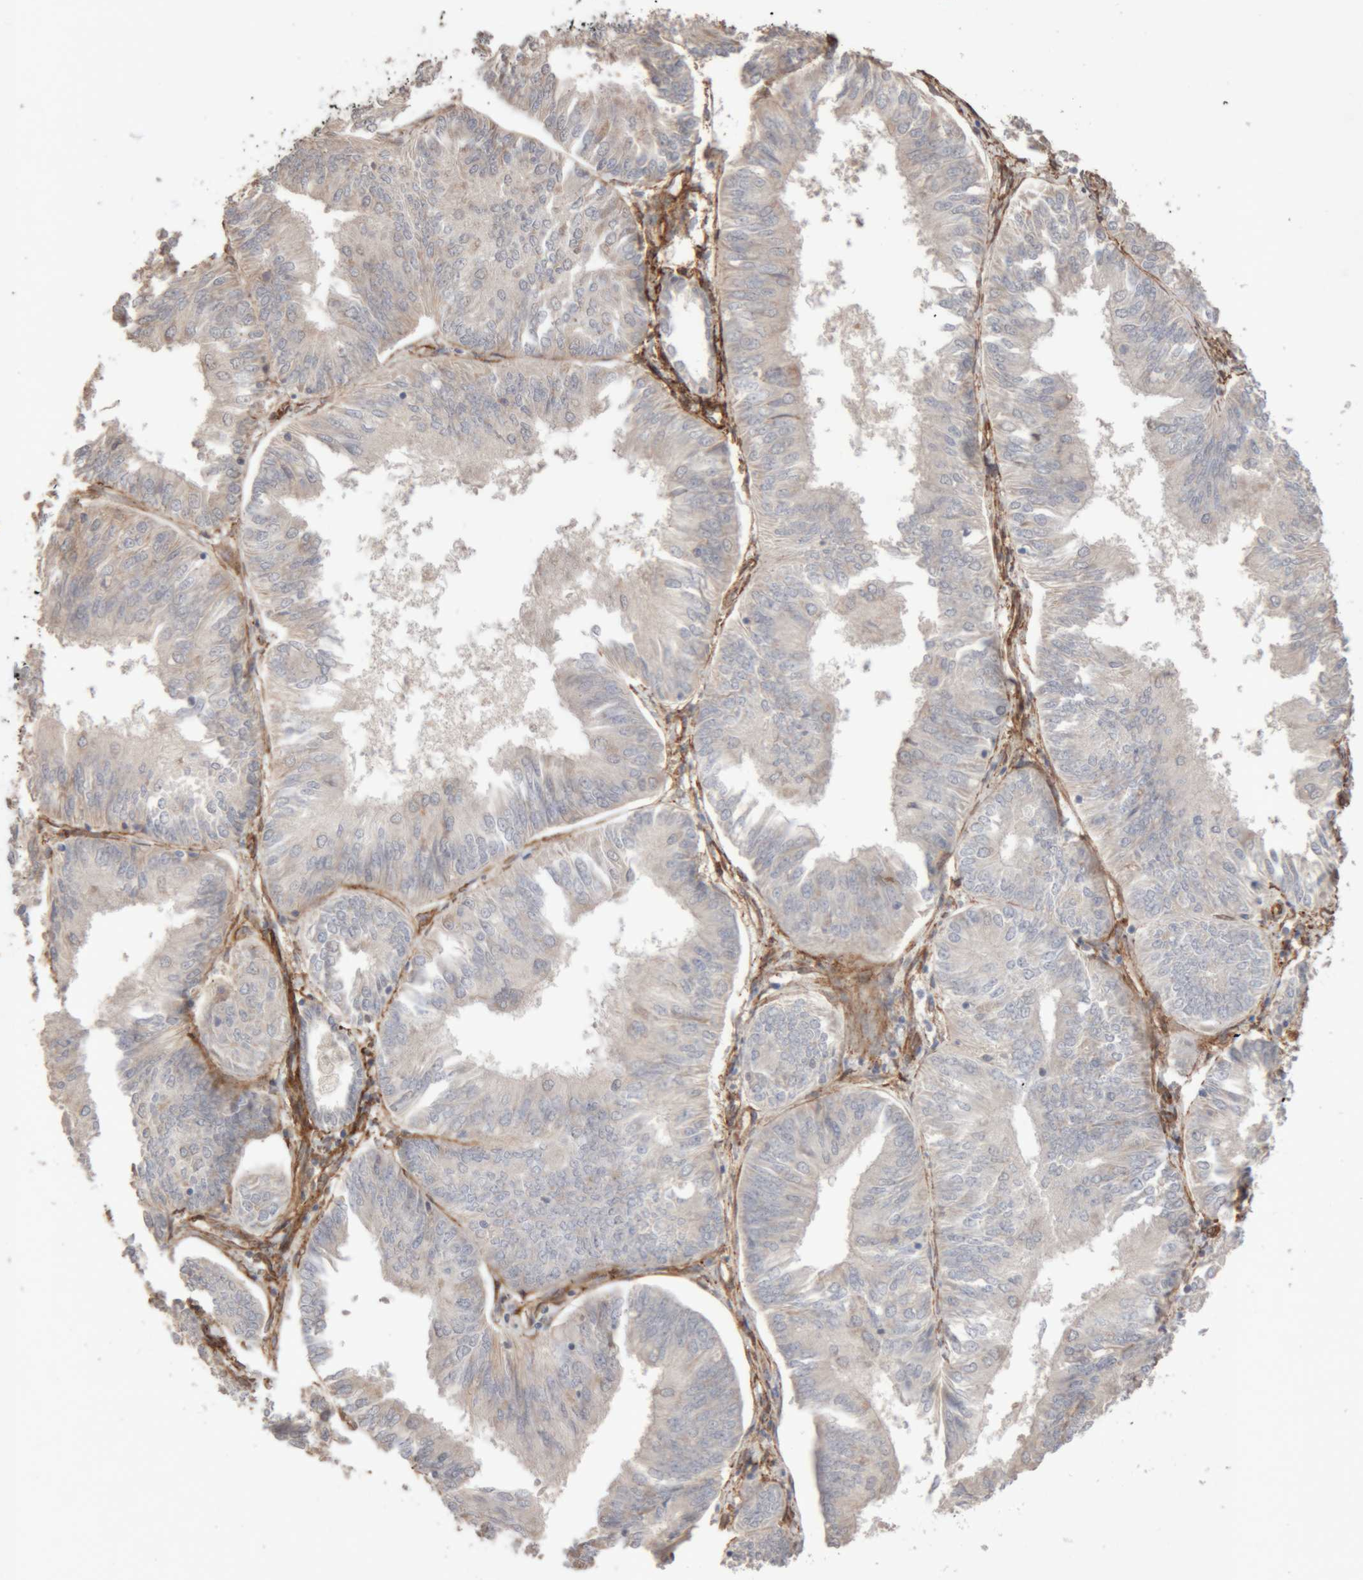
{"staining": {"intensity": "negative", "quantity": "none", "location": "none"}, "tissue": "endometrial cancer", "cell_type": "Tumor cells", "image_type": "cancer", "snomed": [{"axis": "morphology", "description": "Adenocarcinoma, NOS"}, {"axis": "topography", "description": "Endometrium"}], "caption": "Tumor cells are negative for brown protein staining in endometrial adenocarcinoma.", "gene": "RAB32", "patient": {"sex": "female", "age": 58}}